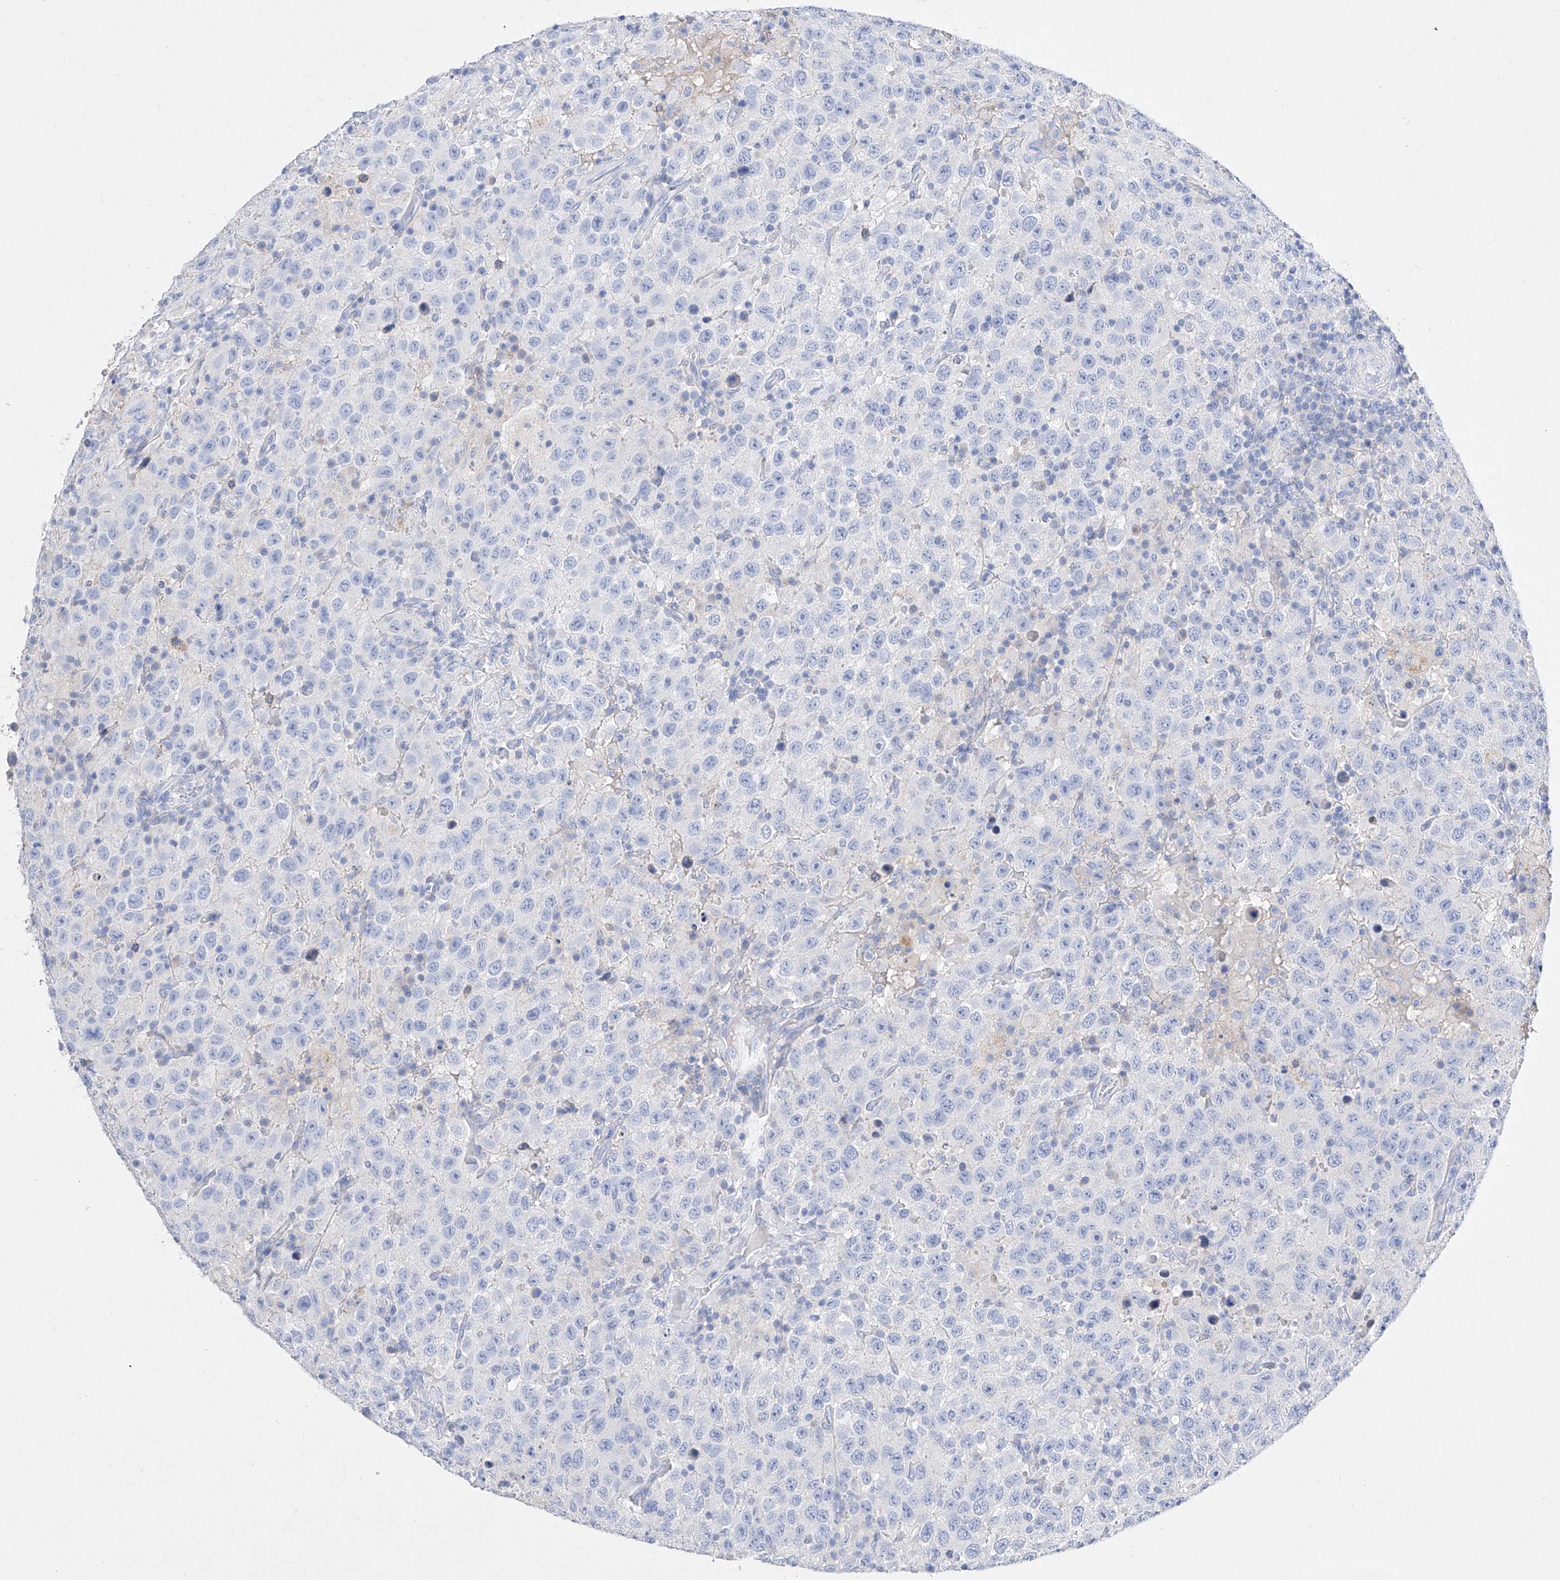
{"staining": {"intensity": "negative", "quantity": "none", "location": "none"}, "tissue": "testis cancer", "cell_type": "Tumor cells", "image_type": "cancer", "snomed": [{"axis": "morphology", "description": "Seminoma, NOS"}, {"axis": "topography", "description": "Testis"}], "caption": "Tumor cells show no significant expression in seminoma (testis). The staining is performed using DAB (3,3'-diaminobenzidine) brown chromogen with nuclei counter-stained in using hematoxylin.", "gene": "TM7SF2", "patient": {"sex": "male", "age": 41}}